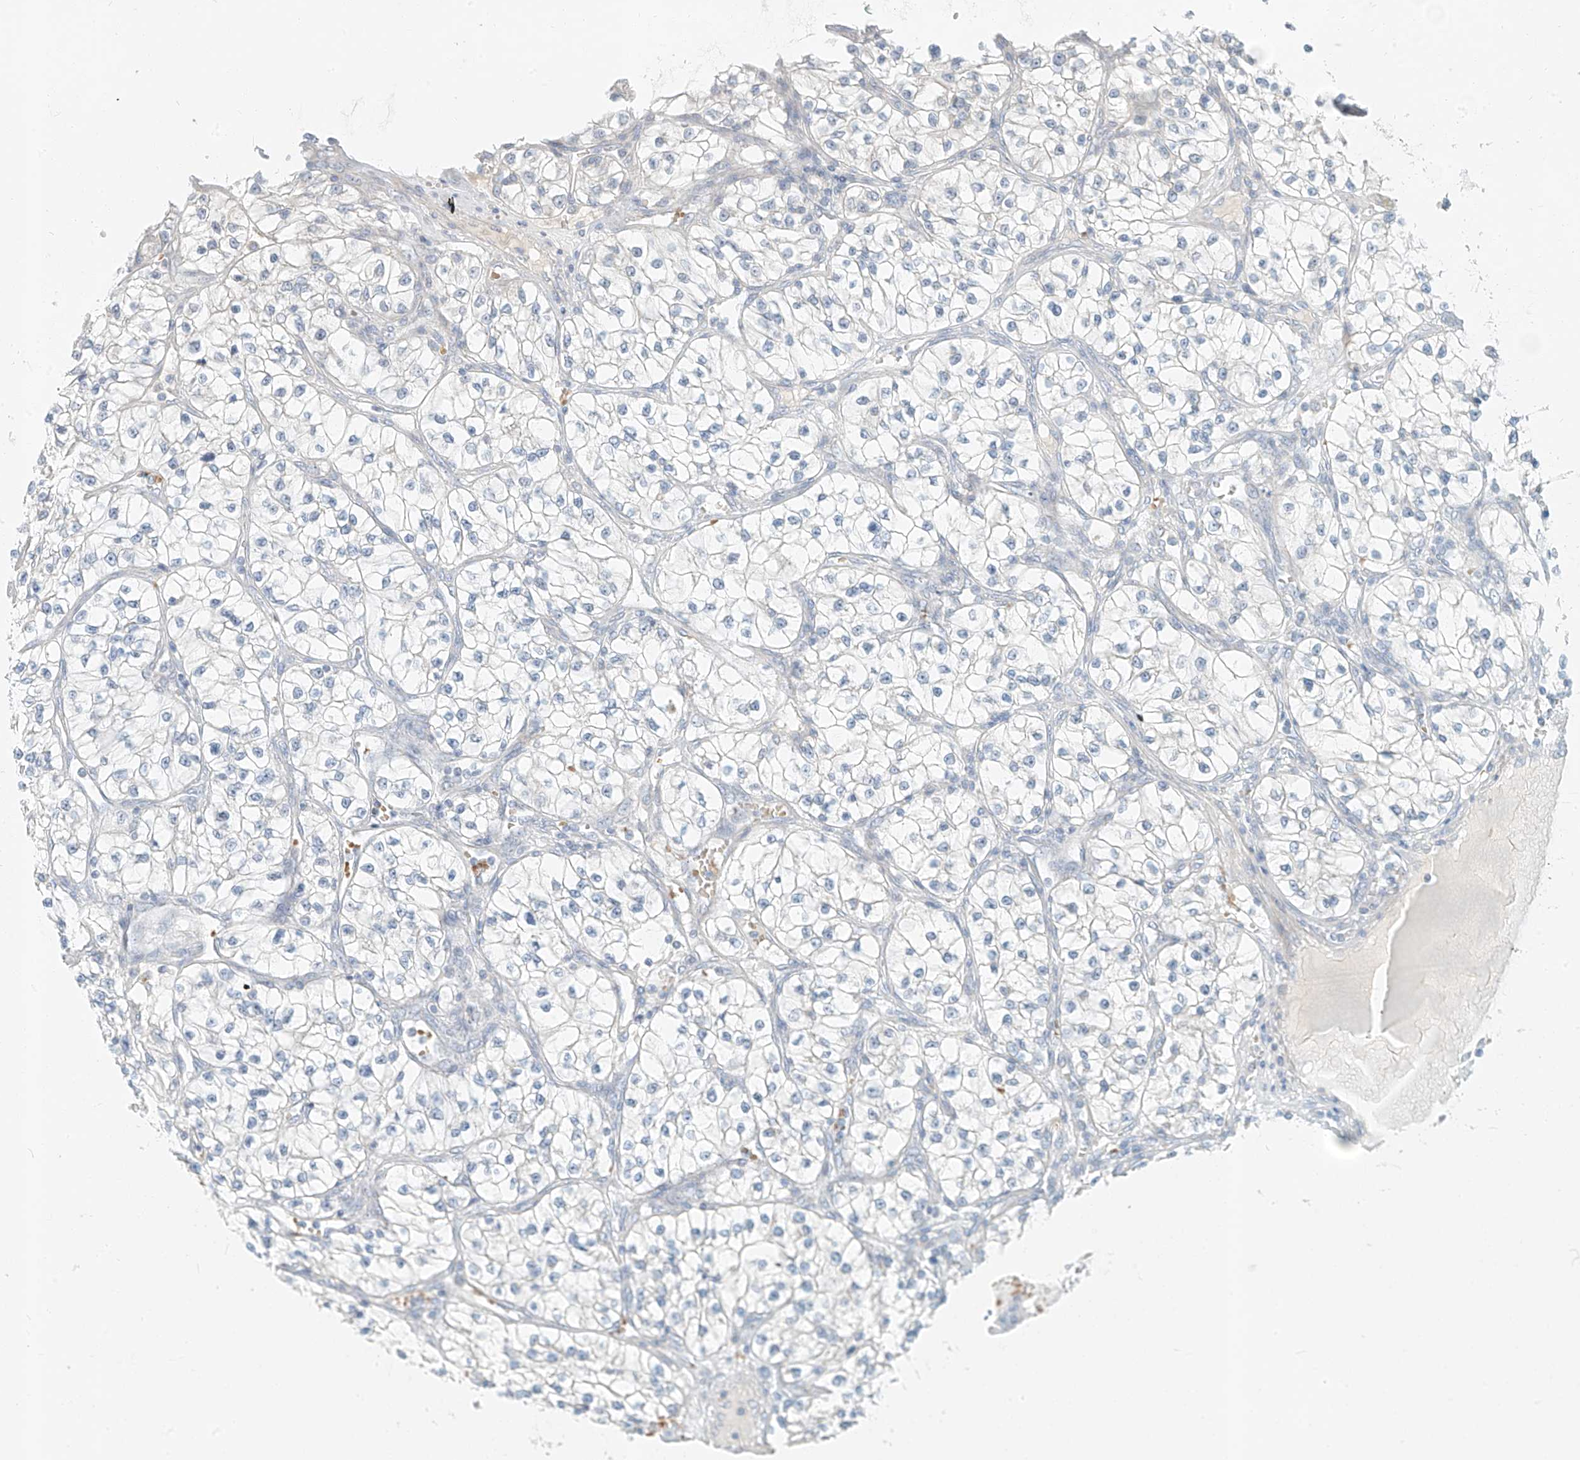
{"staining": {"intensity": "negative", "quantity": "none", "location": "none"}, "tissue": "renal cancer", "cell_type": "Tumor cells", "image_type": "cancer", "snomed": [{"axis": "morphology", "description": "Adenocarcinoma, NOS"}, {"axis": "topography", "description": "Kidney"}], "caption": "This is a photomicrograph of immunohistochemistry (IHC) staining of renal cancer (adenocarcinoma), which shows no staining in tumor cells.", "gene": "PGC", "patient": {"sex": "female", "age": 57}}